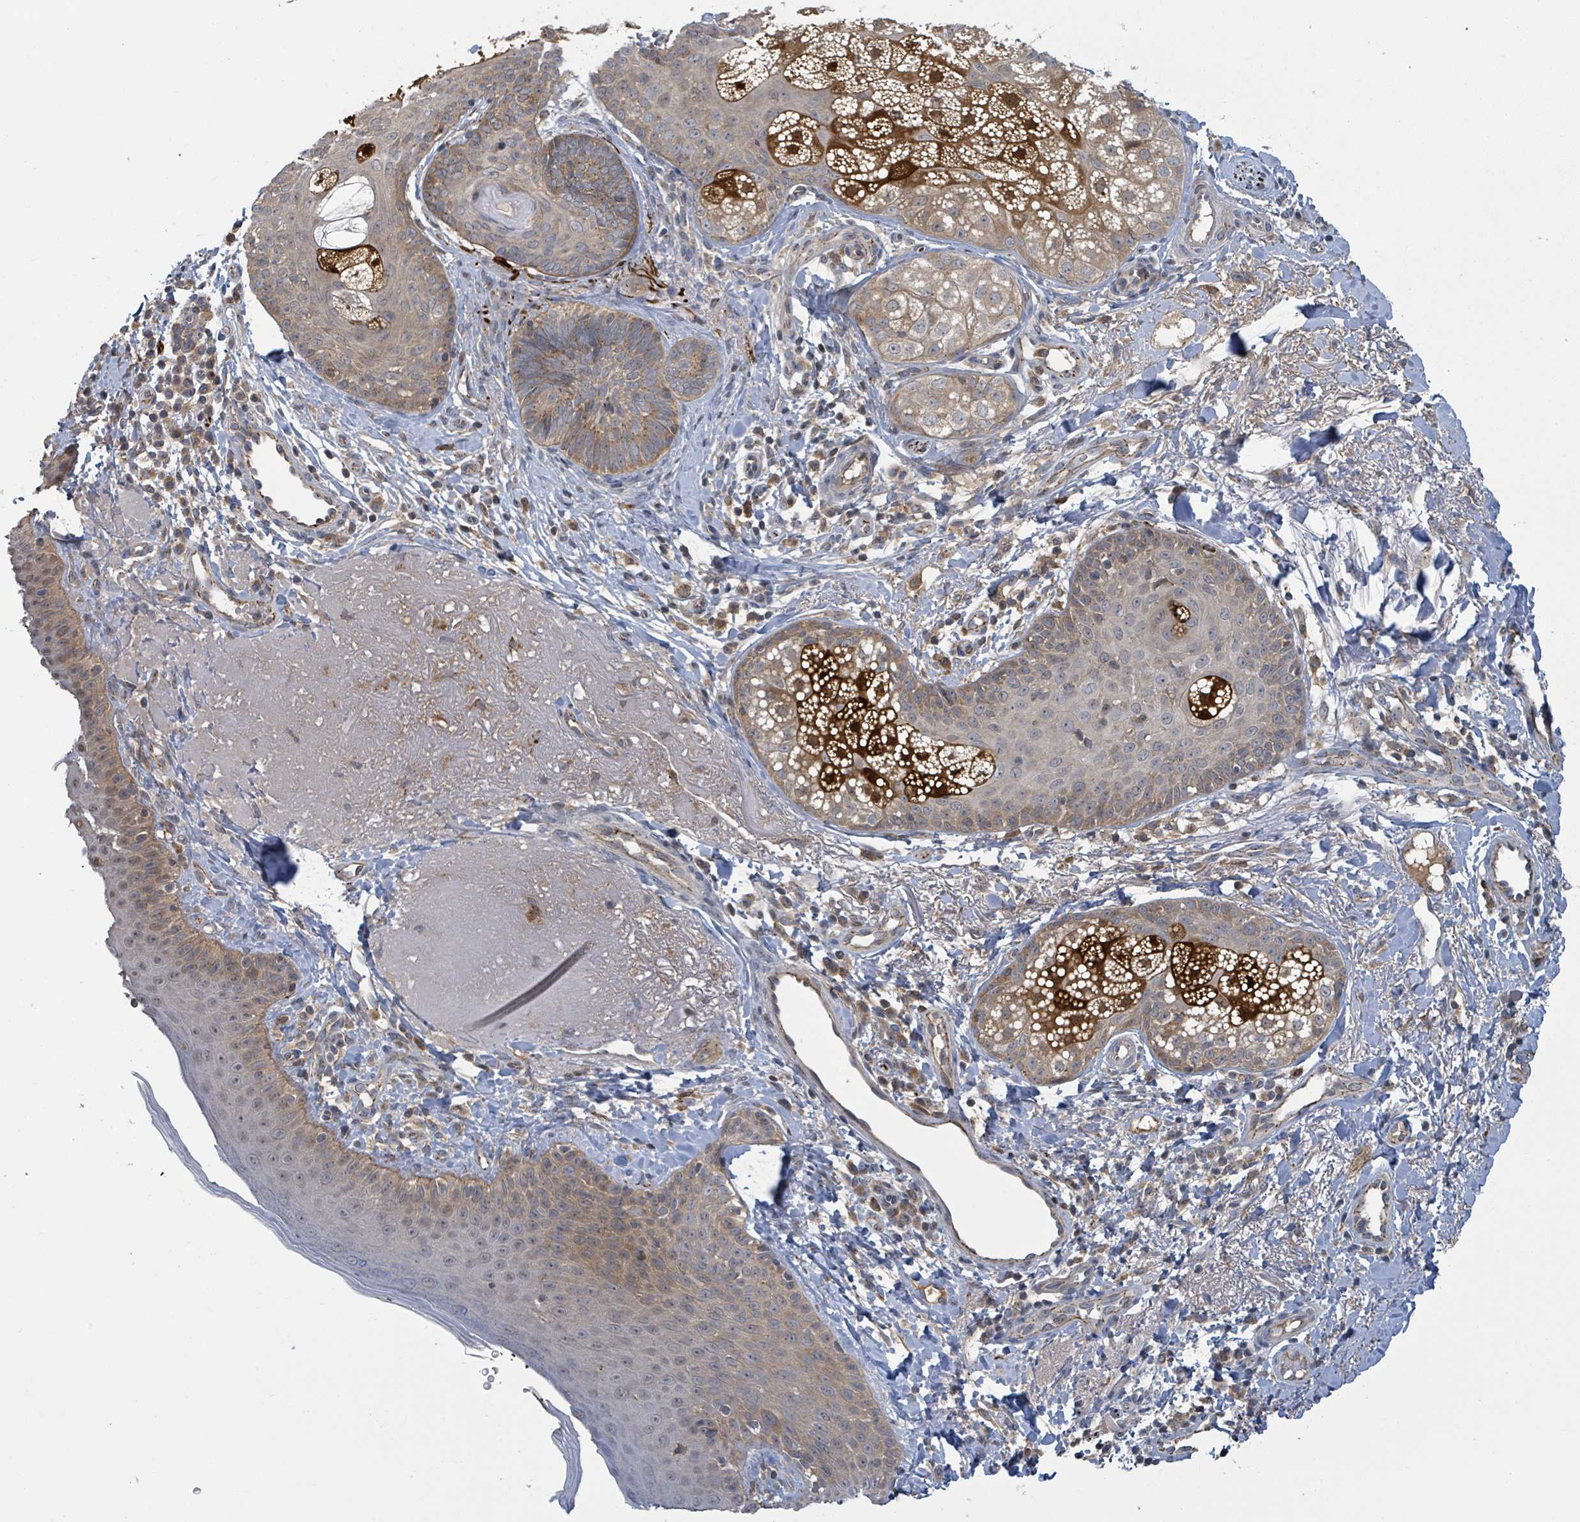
{"staining": {"intensity": "weak", "quantity": ">75%", "location": "cytoplasmic/membranous"}, "tissue": "skin", "cell_type": "Fibroblasts", "image_type": "normal", "snomed": [{"axis": "morphology", "description": "Normal tissue, NOS"}, {"axis": "topography", "description": "Skin"}], "caption": "Immunohistochemistry image of benign skin: human skin stained using IHC demonstrates low levels of weak protein expression localized specifically in the cytoplasmic/membranous of fibroblasts, appearing as a cytoplasmic/membranous brown color.", "gene": "CCDC121", "patient": {"sex": "male", "age": 57}}